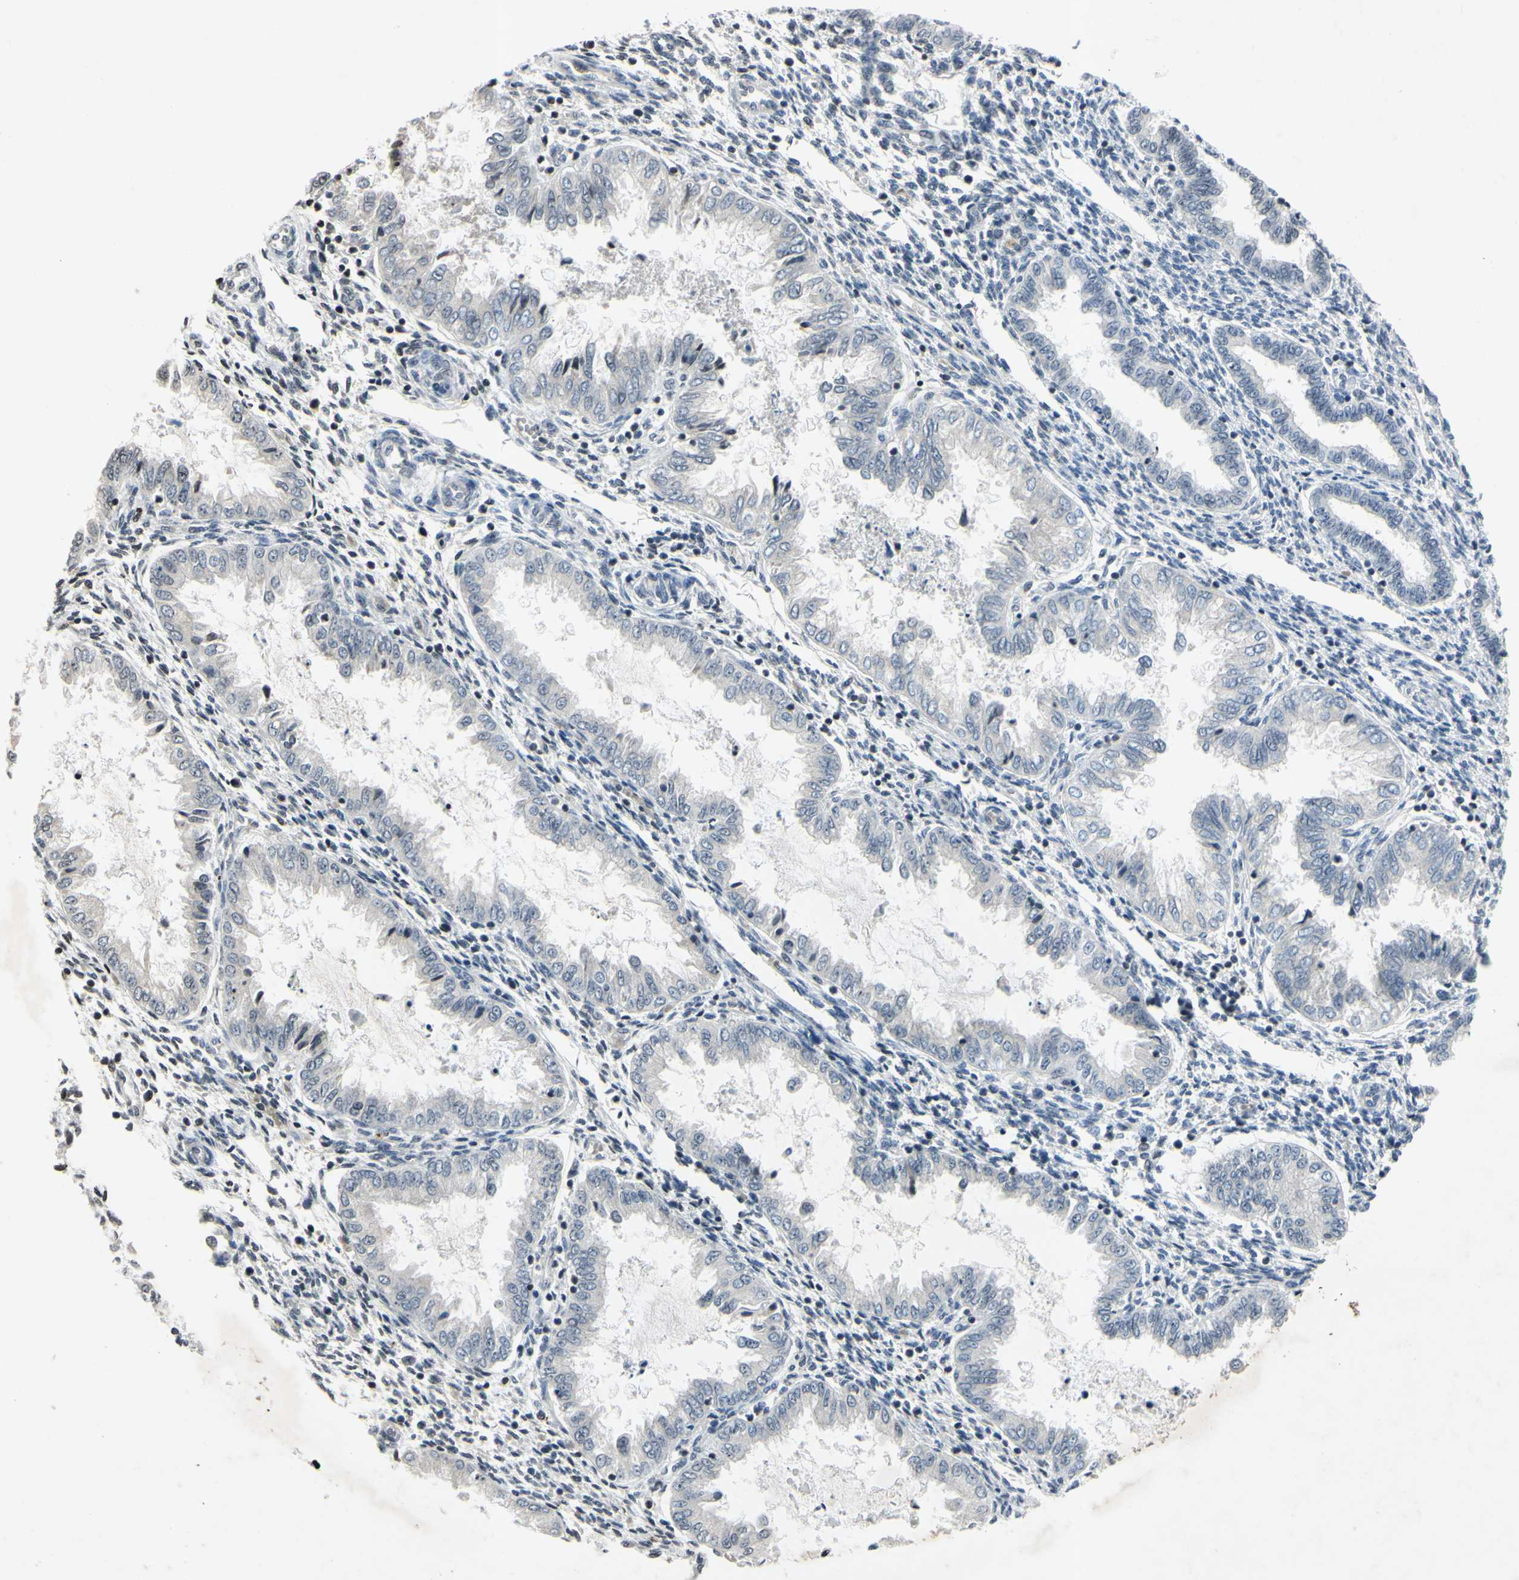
{"staining": {"intensity": "moderate", "quantity": "<25%", "location": "cytoplasmic/membranous"}, "tissue": "endometrium", "cell_type": "Cells in endometrial stroma", "image_type": "normal", "snomed": [{"axis": "morphology", "description": "Normal tissue, NOS"}, {"axis": "topography", "description": "Endometrium"}], "caption": "The immunohistochemical stain shows moderate cytoplasmic/membranous positivity in cells in endometrial stroma of unremarkable endometrium.", "gene": "ARG1", "patient": {"sex": "female", "age": 33}}